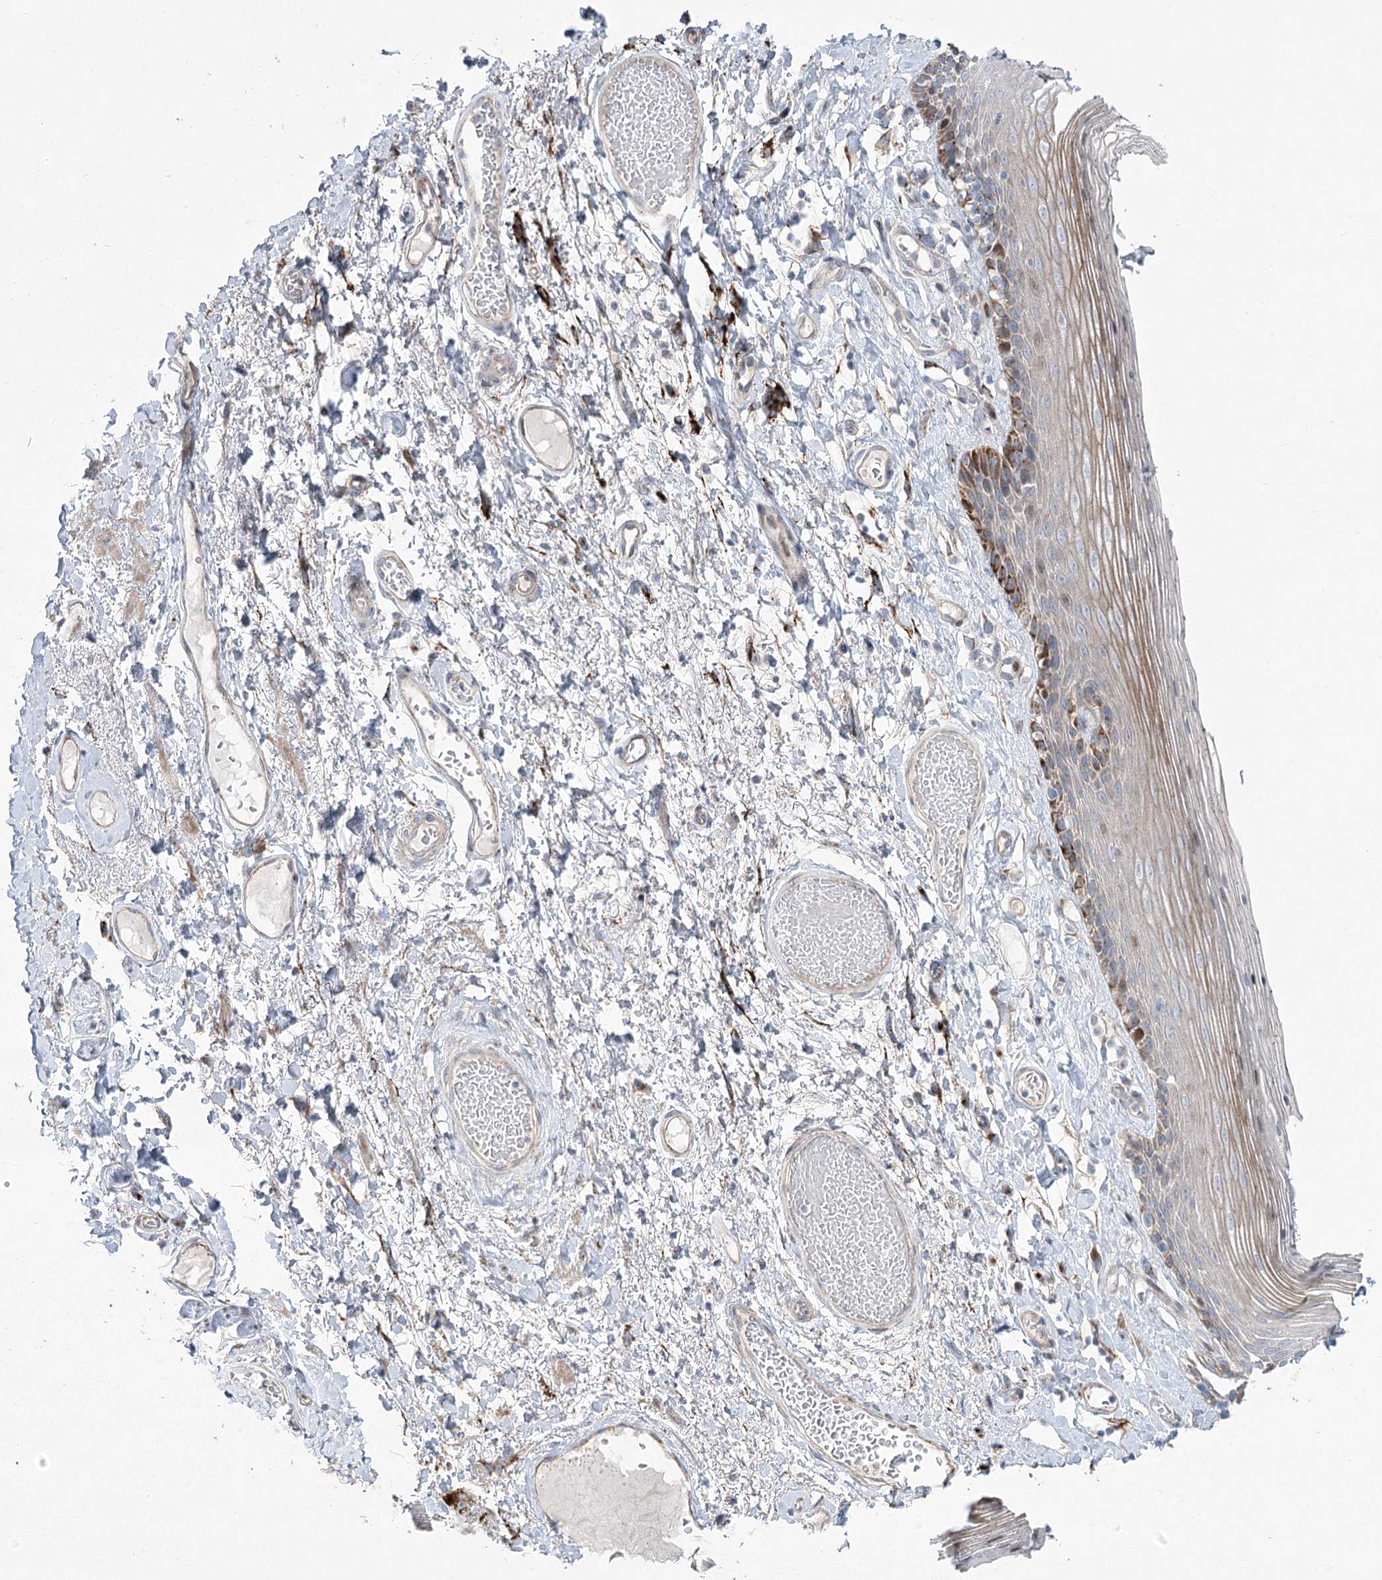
{"staining": {"intensity": "moderate", "quantity": "25%-75%", "location": "cytoplasmic/membranous"}, "tissue": "skin", "cell_type": "Epidermal cells", "image_type": "normal", "snomed": [{"axis": "morphology", "description": "Normal tissue, NOS"}, {"axis": "topography", "description": "Anal"}], "caption": "Immunohistochemistry (IHC) image of unremarkable skin: human skin stained using immunohistochemistry (IHC) displays medium levels of moderate protein expression localized specifically in the cytoplasmic/membranous of epidermal cells, appearing as a cytoplasmic/membranous brown color.", "gene": "CEP164", "patient": {"sex": "male", "age": 69}}